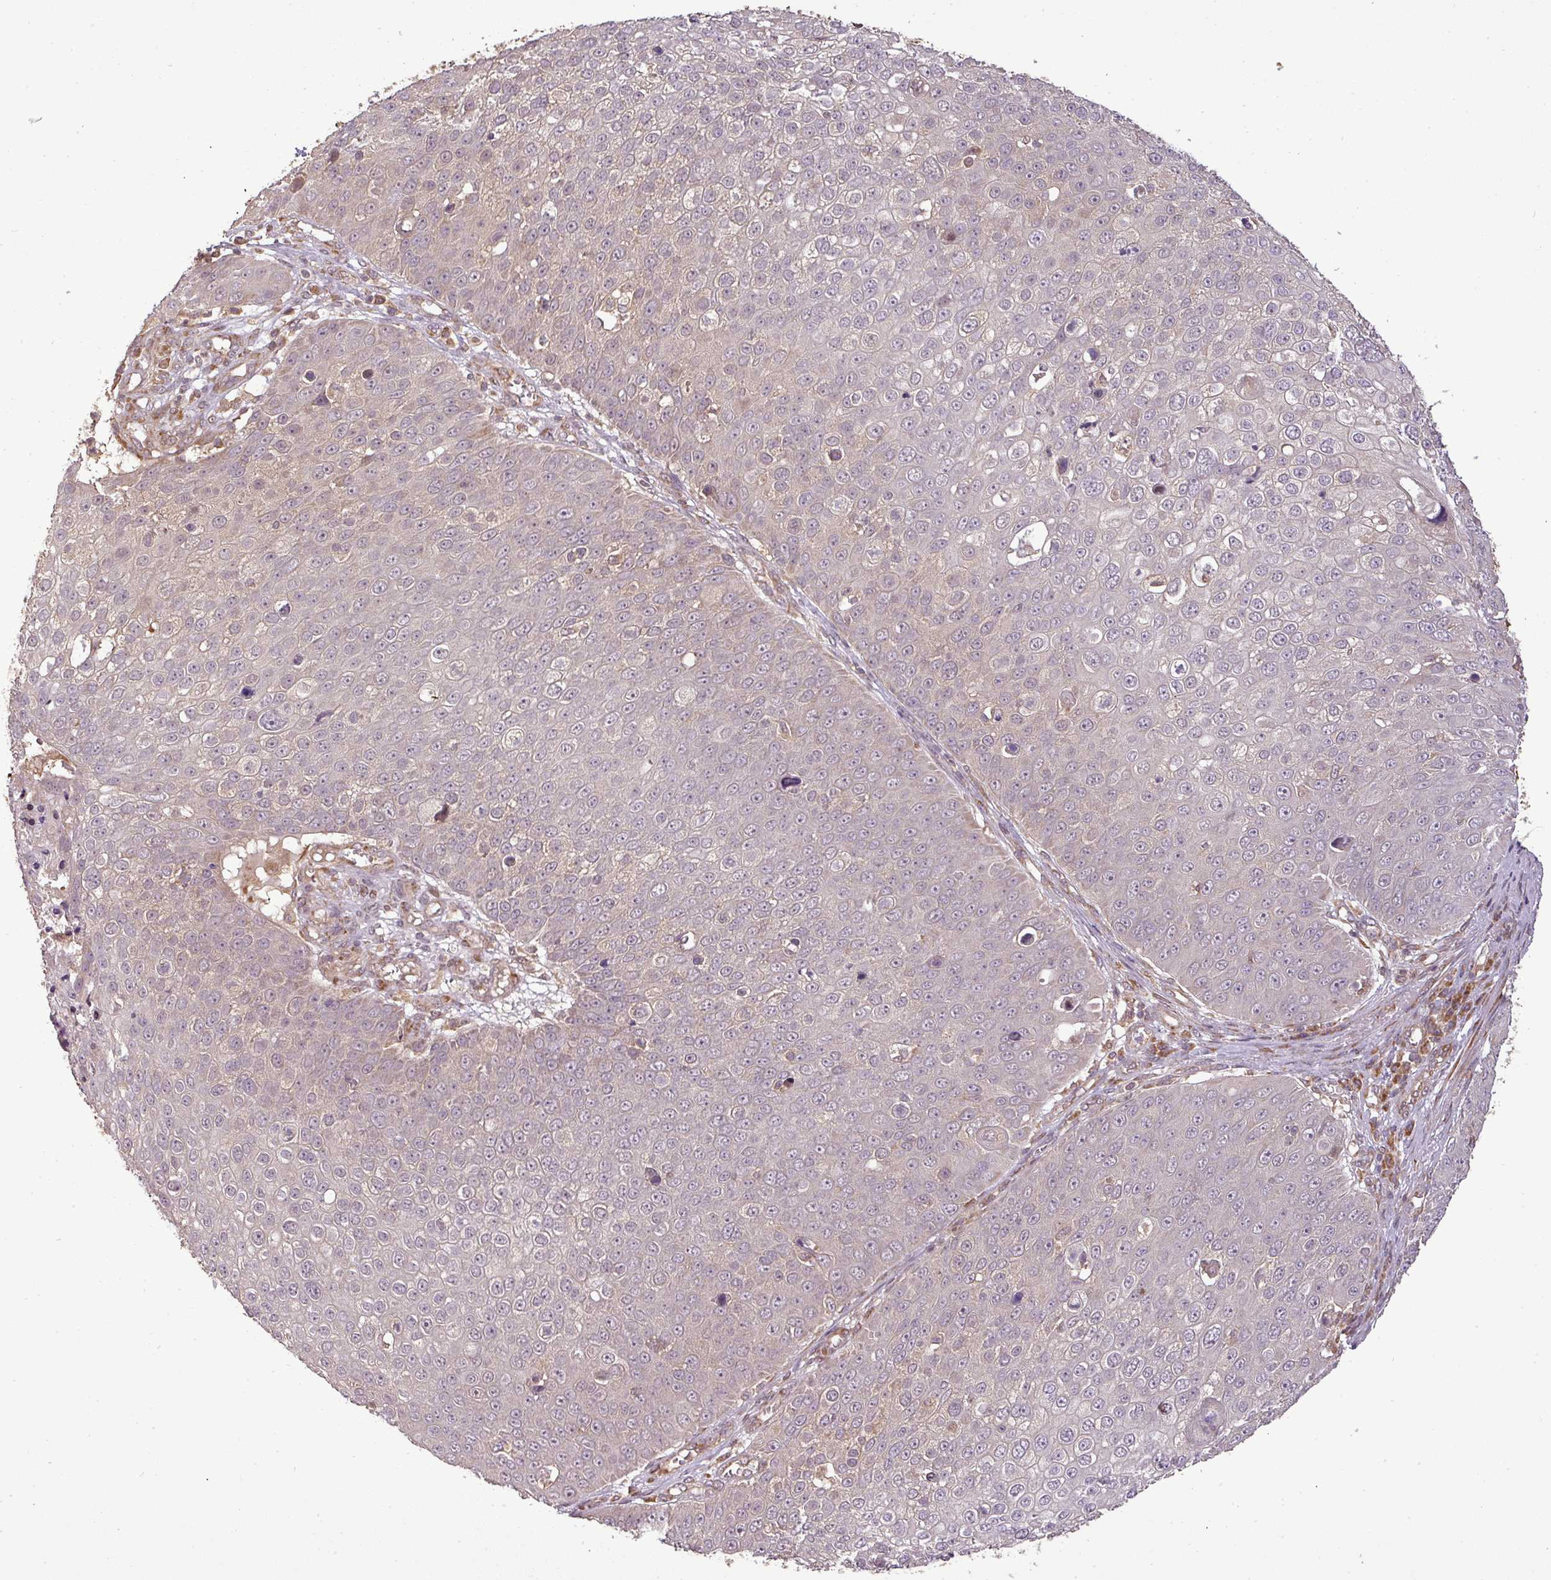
{"staining": {"intensity": "weak", "quantity": "<25%", "location": "cytoplasmic/membranous"}, "tissue": "skin cancer", "cell_type": "Tumor cells", "image_type": "cancer", "snomed": [{"axis": "morphology", "description": "Squamous cell carcinoma, NOS"}, {"axis": "topography", "description": "Skin"}], "caption": "This micrograph is of squamous cell carcinoma (skin) stained with immunohistochemistry to label a protein in brown with the nuclei are counter-stained blue. There is no staining in tumor cells. The staining is performed using DAB (3,3'-diaminobenzidine) brown chromogen with nuclei counter-stained in using hematoxylin.", "gene": "FAIM", "patient": {"sex": "male", "age": 71}}